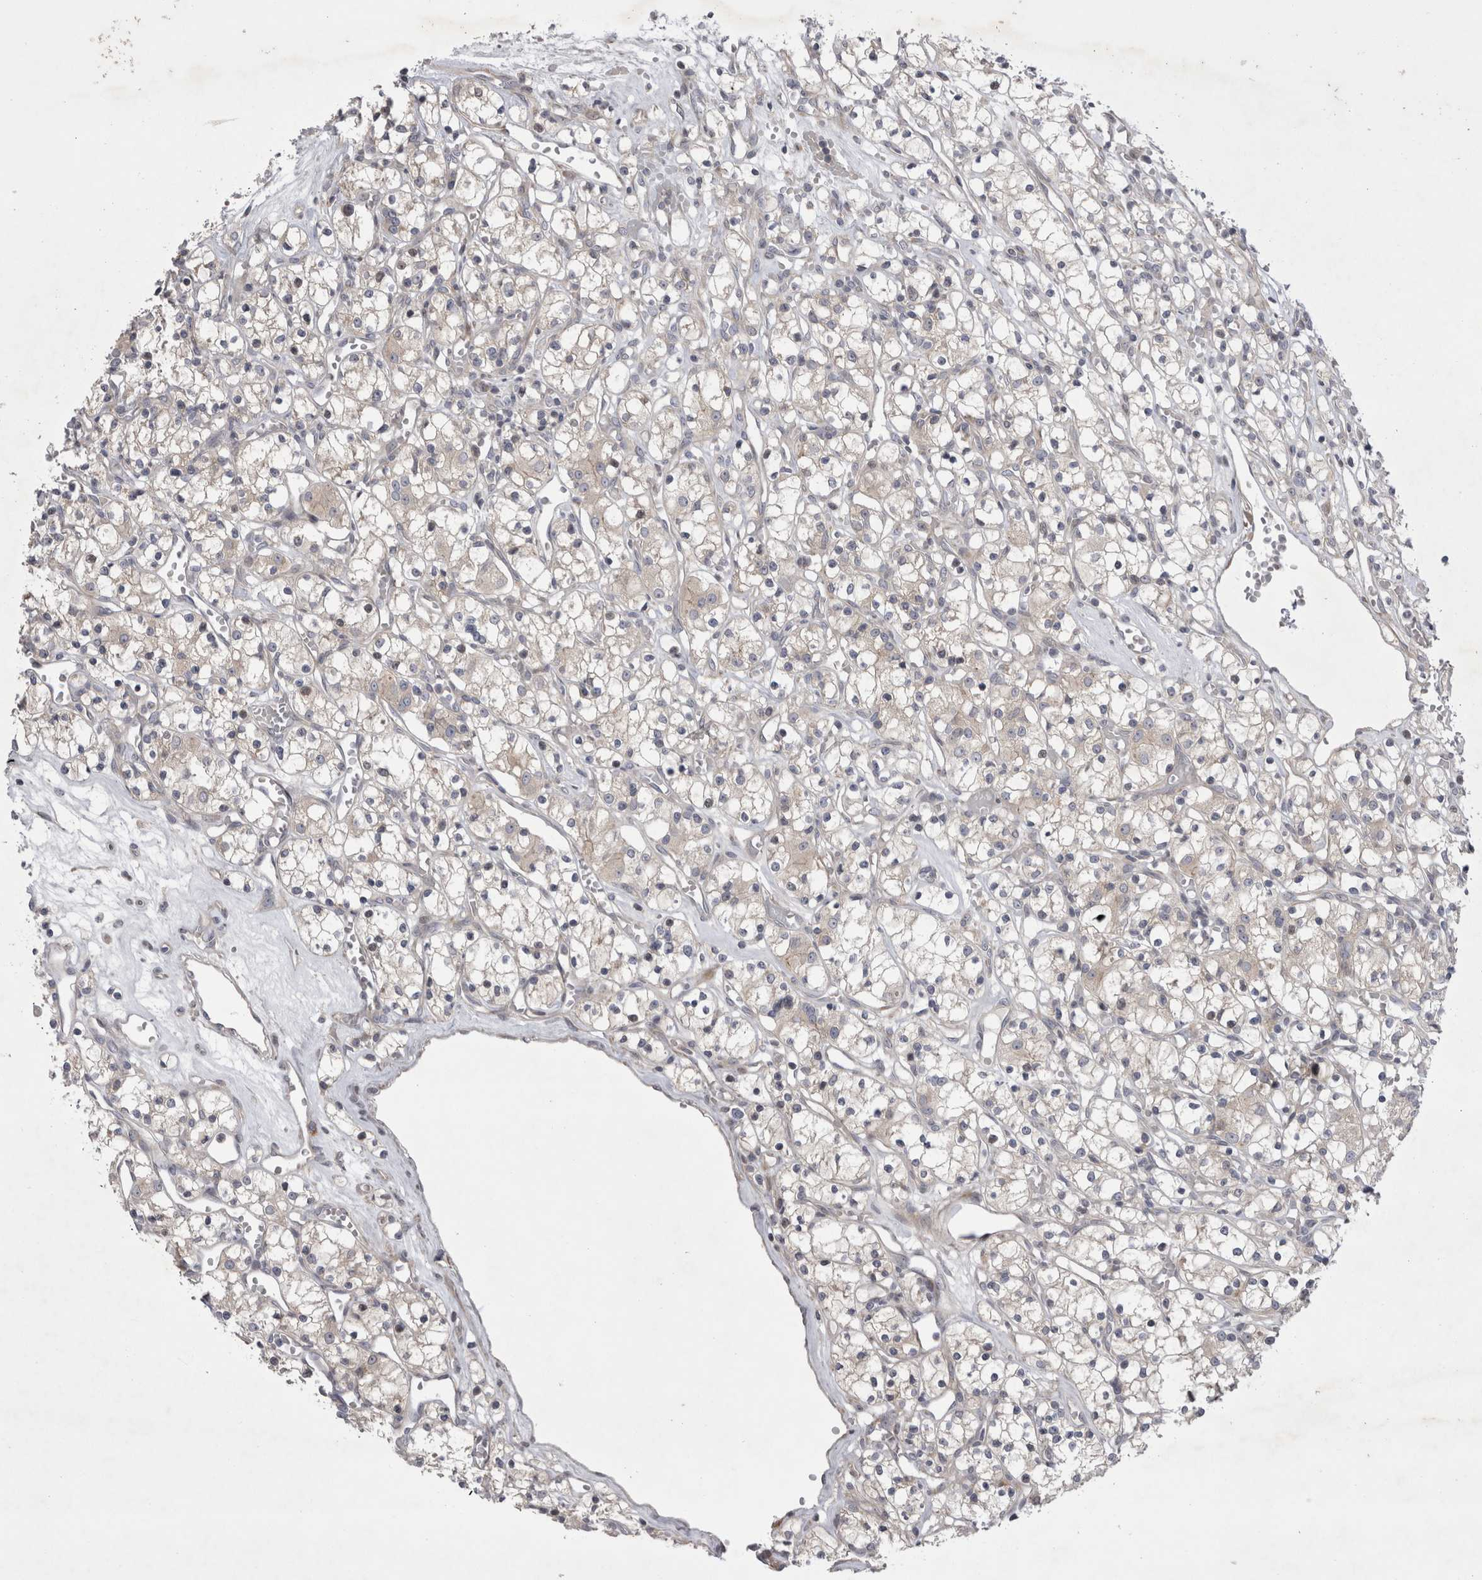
{"staining": {"intensity": "negative", "quantity": "none", "location": "none"}, "tissue": "renal cancer", "cell_type": "Tumor cells", "image_type": "cancer", "snomed": [{"axis": "morphology", "description": "Adenocarcinoma, NOS"}, {"axis": "topography", "description": "Kidney"}], "caption": "IHC image of adenocarcinoma (renal) stained for a protein (brown), which exhibits no staining in tumor cells.", "gene": "NENF", "patient": {"sex": "female", "age": 59}}